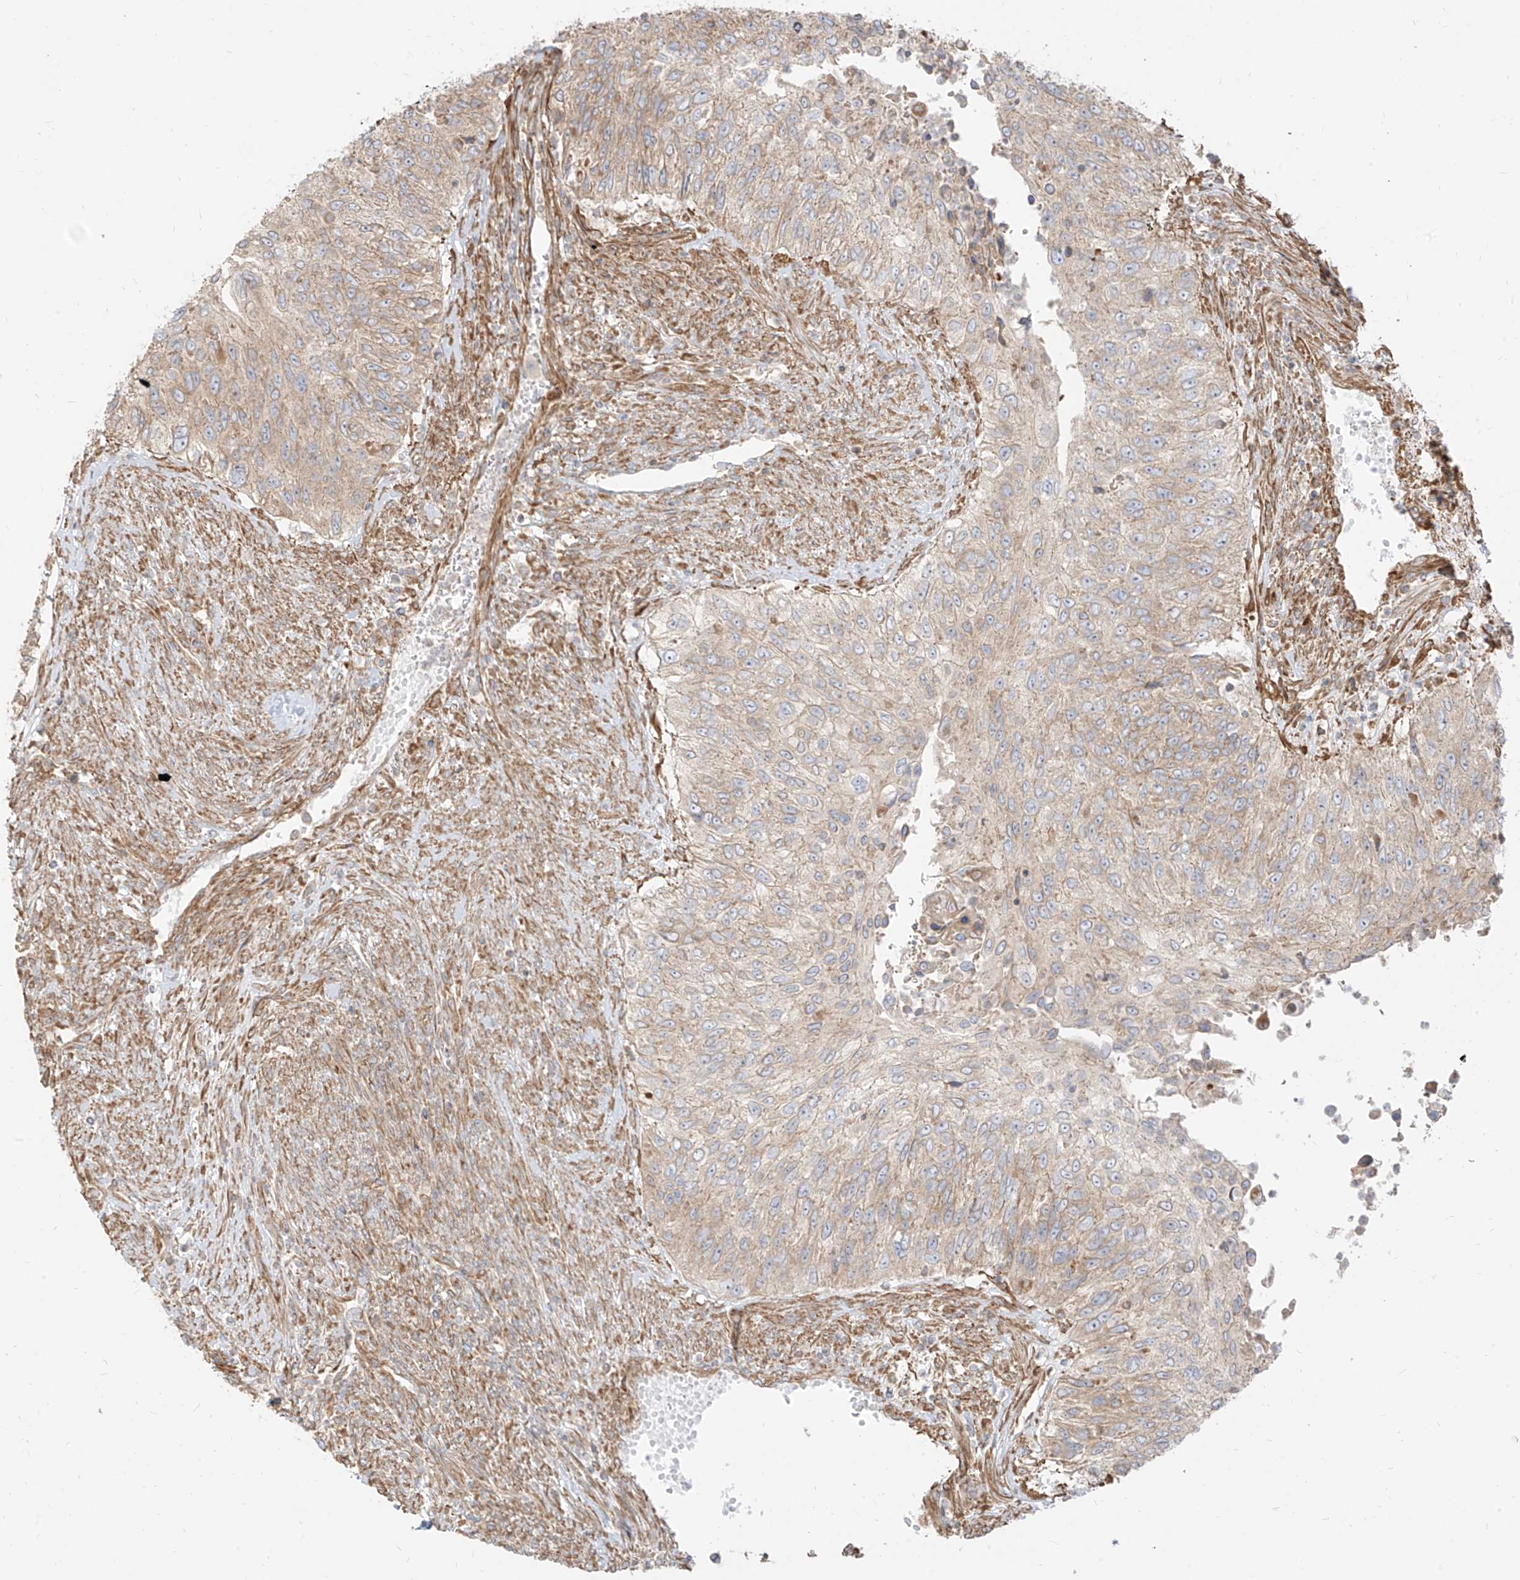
{"staining": {"intensity": "weak", "quantity": "25%-75%", "location": "cytoplasmic/membranous"}, "tissue": "urothelial cancer", "cell_type": "Tumor cells", "image_type": "cancer", "snomed": [{"axis": "morphology", "description": "Urothelial carcinoma, High grade"}, {"axis": "topography", "description": "Urinary bladder"}], "caption": "Immunohistochemical staining of urothelial cancer reveals low levels of weak cytoplasmic/membranous protein expression in about 25%-75% of tumor cells.", "gene": "PLCL1", "patient": {"sex": "female", "age": 60}}